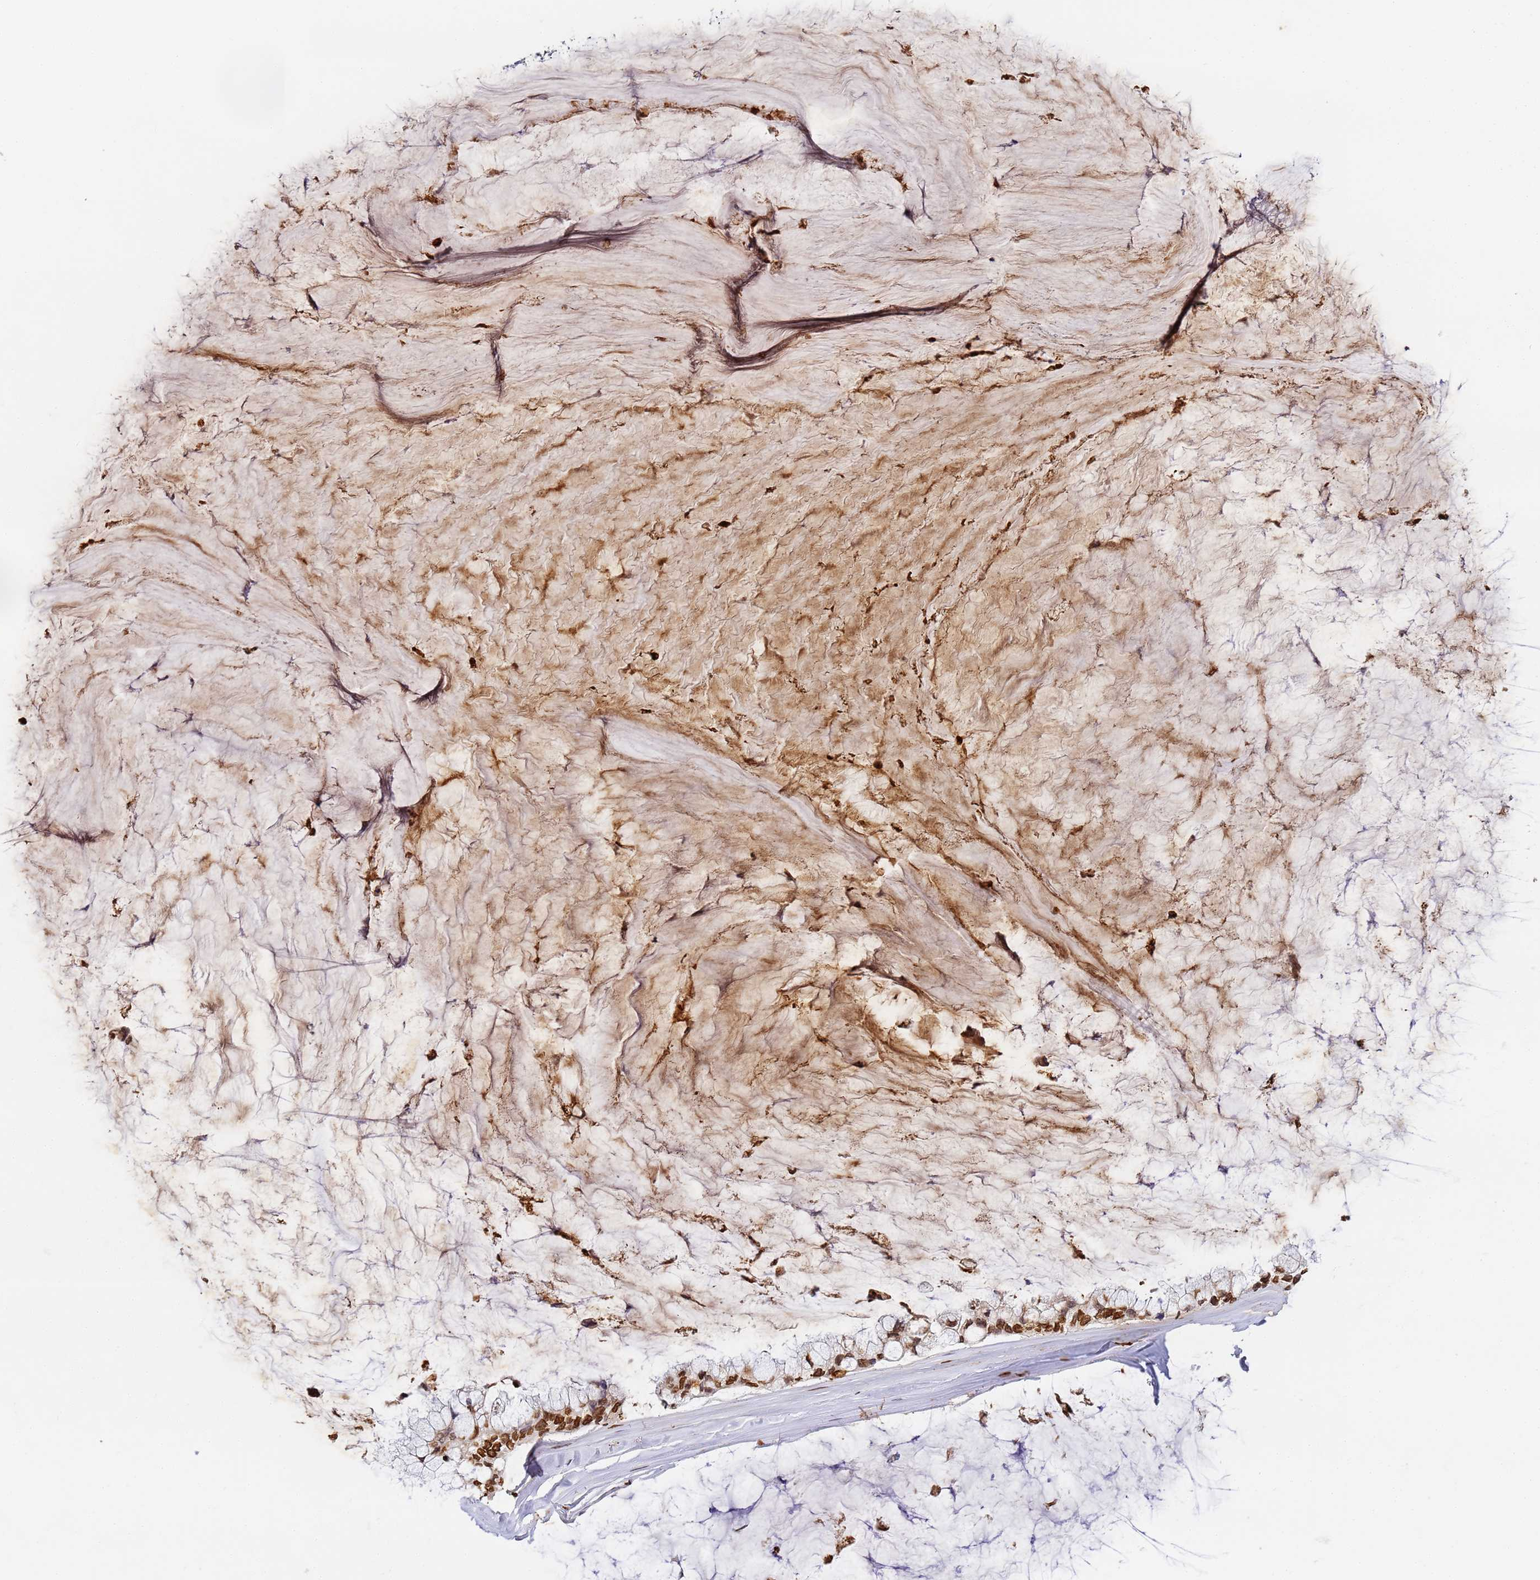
{"staining": {"intensity": "moderate", "quantity": ">75%", "location": "nuclear"}, "tissue": "ovarian cancer", "cell_type": "Tumor cells", "image_type": "cancer", "snomed": [{"axis": "morphology", "description": "Cystadenocarcinoma, mucinous, NOS"}, {"axis": "topography", "description": "Ovary"}], "caption": "Mucinous cystadenocarcinoma (ovarian) stained for a protein (brown) displays moderate nuclear positive staining in approximately >75% of tumor cells.", "gene": "CFHR2", "patient": {"sex": "female", "age": 39}}